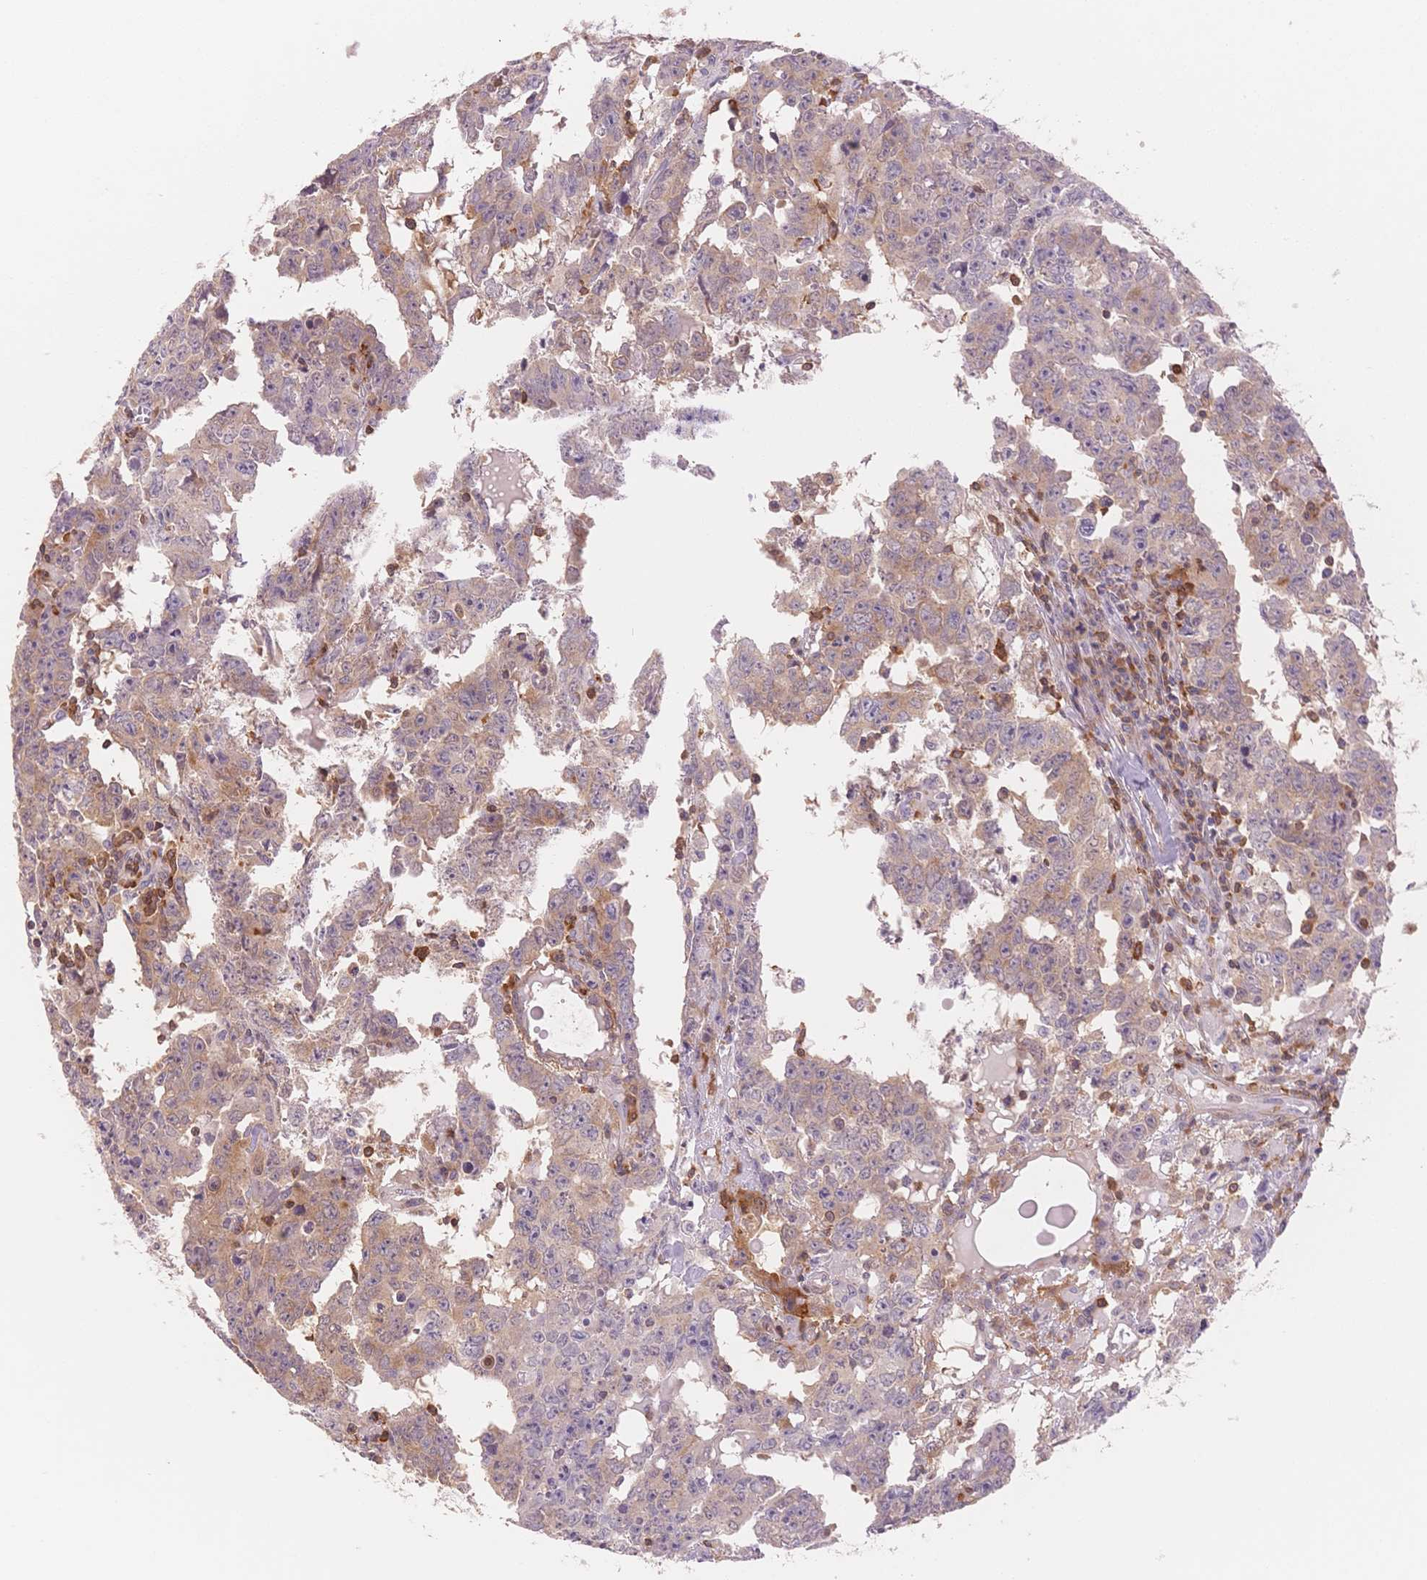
{"staining": {"intensity": "weak", "quantity": "<25%", "location": "cytoplasmic/membranous"}, "tissue": "testis cancer", "cell_type": "Tumor cells", "image_type": "cancer", "snomed": [{"axis": "morphology", "description": "Carcinoma, Embryonal, NOS"}, {"axis": "topography", "description": "Testis"}], "caption": "An image of testis embryonal carcinoma stained for a protein shows no brown staining in tumor cells.", "gene": "STK39", "patient": {"sex": "male", "age": 22}}